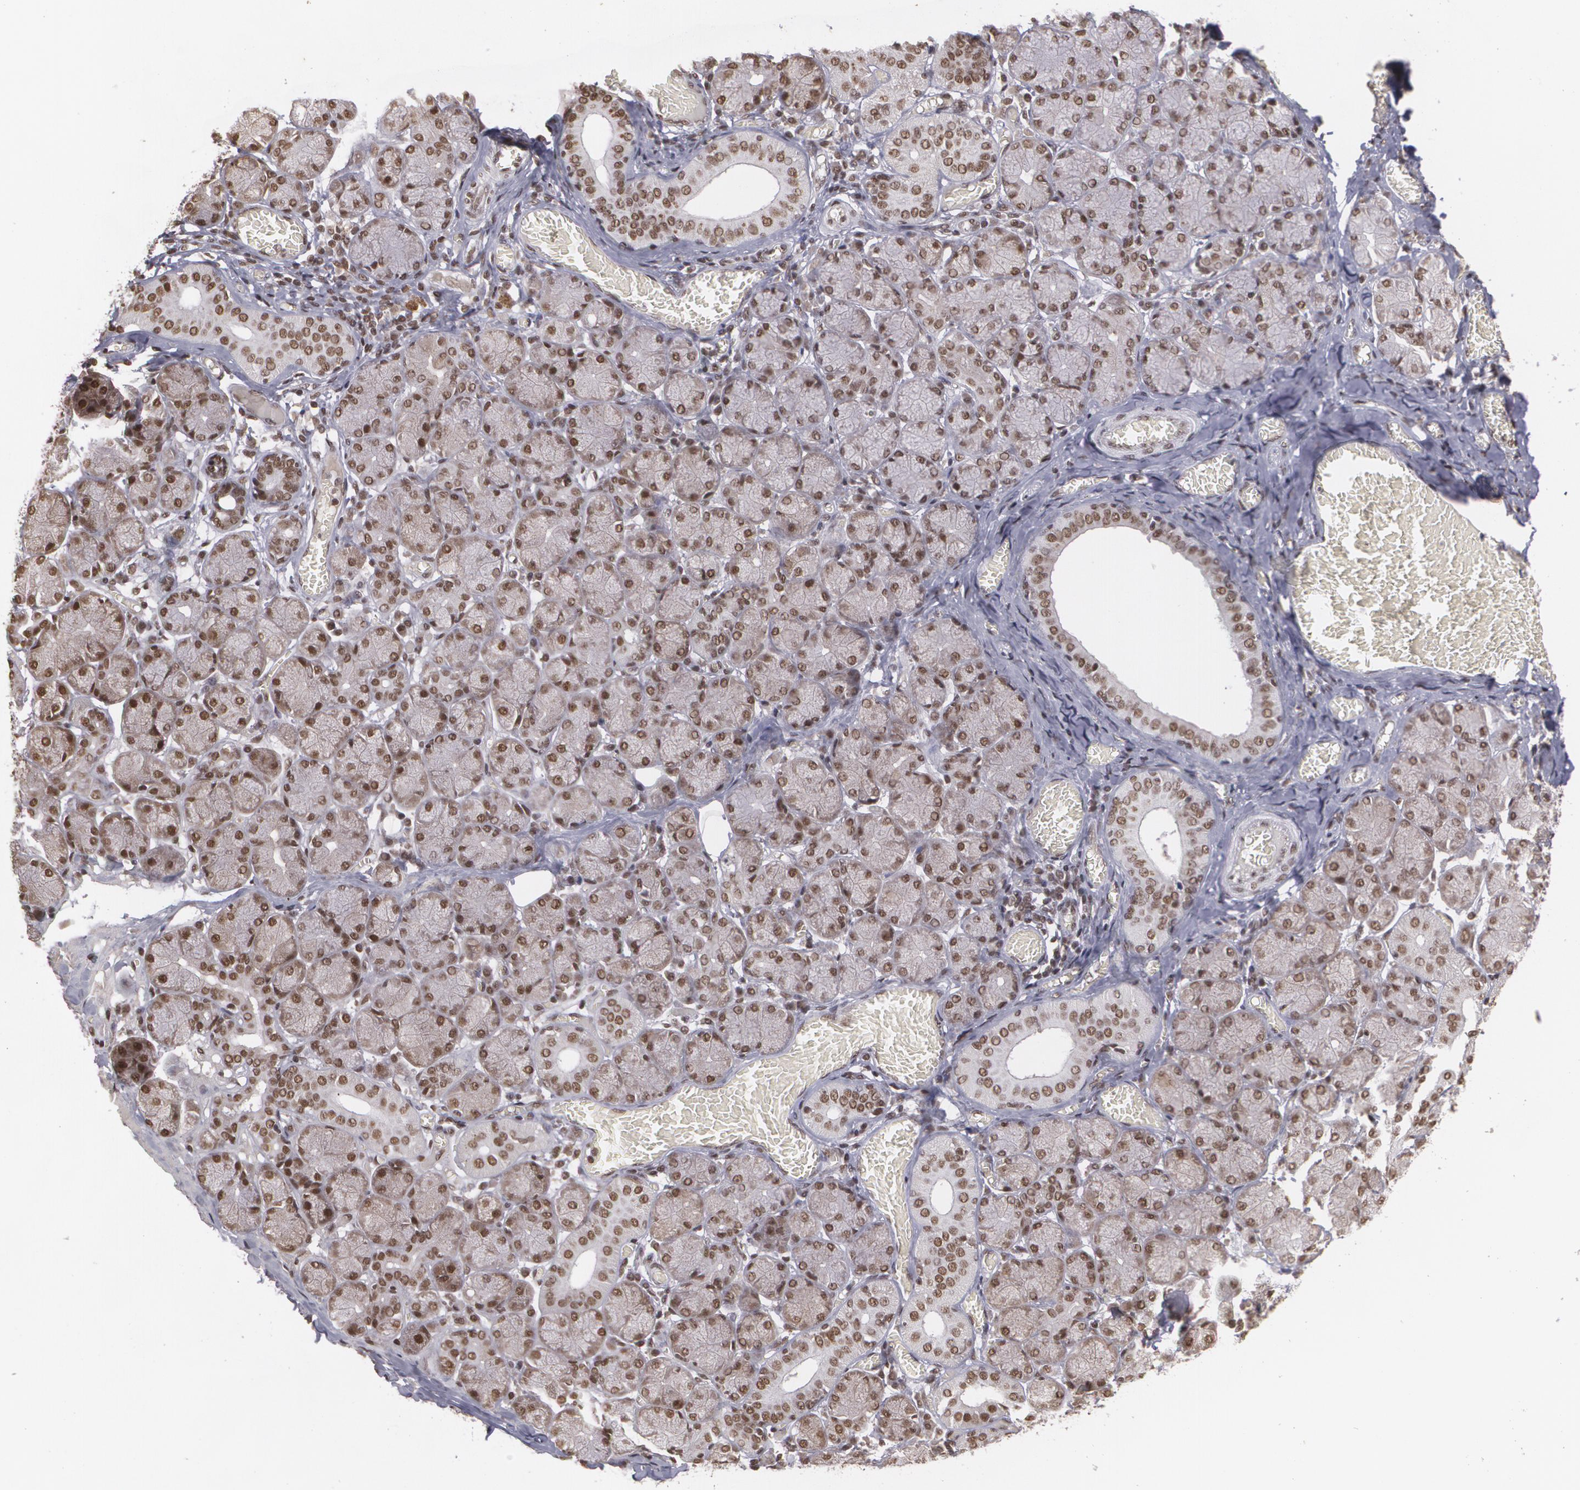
{"staining": {"intensity": "moderate", "quantity": ">75%", "location": "cytoplasmic/membranous,nuclear"}, "tissue": "salivary gland", "cell_type": "Glandular cells", "image_type": "normal", "snomed": [{"axis": "morphology", "description": "Normal tissue, NOS"}, {"axis": "topography", "description": "Salivary gland"}], "caption": "IHC (DAB (3,3'-diaminobenzidine)) staining of normal human salivary gland reveals moderate cytoplasmic/membranous,nuclear protein positivity in approximately >75% of glandular cells. The staining is performed using DAB brown chromogen to label protein expression. The nuclei are counter-stained blue using hematoxylin.", "gene": "RXRB", "patient": {"sex": "female", "age": 24}}